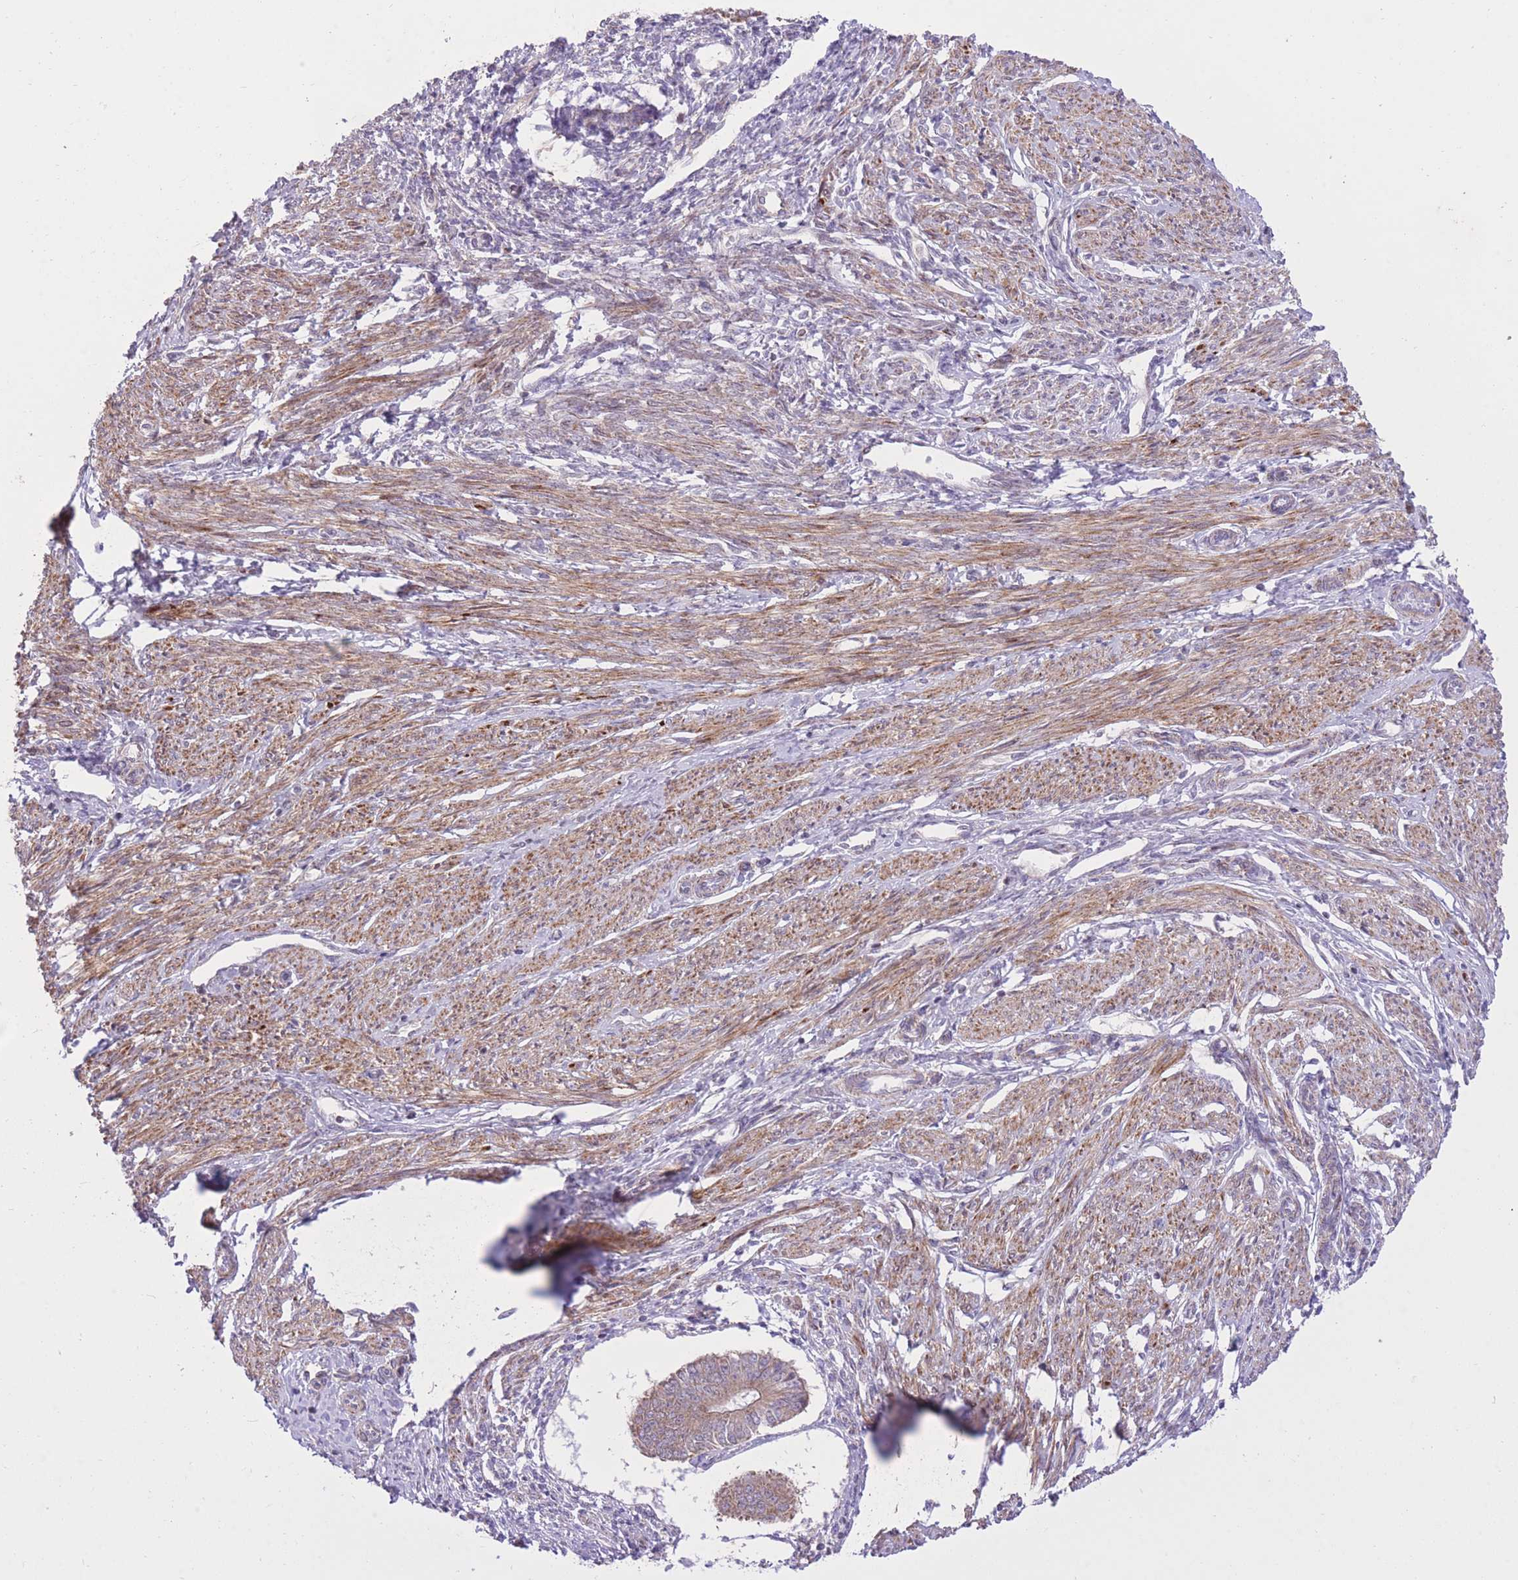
{"staining": {"intensity": "weak", "quantity": ">75%", "location": "cytoplasmic/membranous"}, "tissue": "endometrial cancer", "cell_type": "Tumor cells", "image_type": "cancer", "snomed": [{"axis": "morphology", "description": "Adenocarcinoma, NOS"}, {"axis": "topography", "description": "Endometrium"}], "caption": "Protein expression analysis of endometrial cancer (adenocarcinoma) shows weak cytoplasmic/membranous positivity in approximately >75% of tumor cells.", "gene": "SLC4A4", "patient": {"sex": "female", "age": 58}}